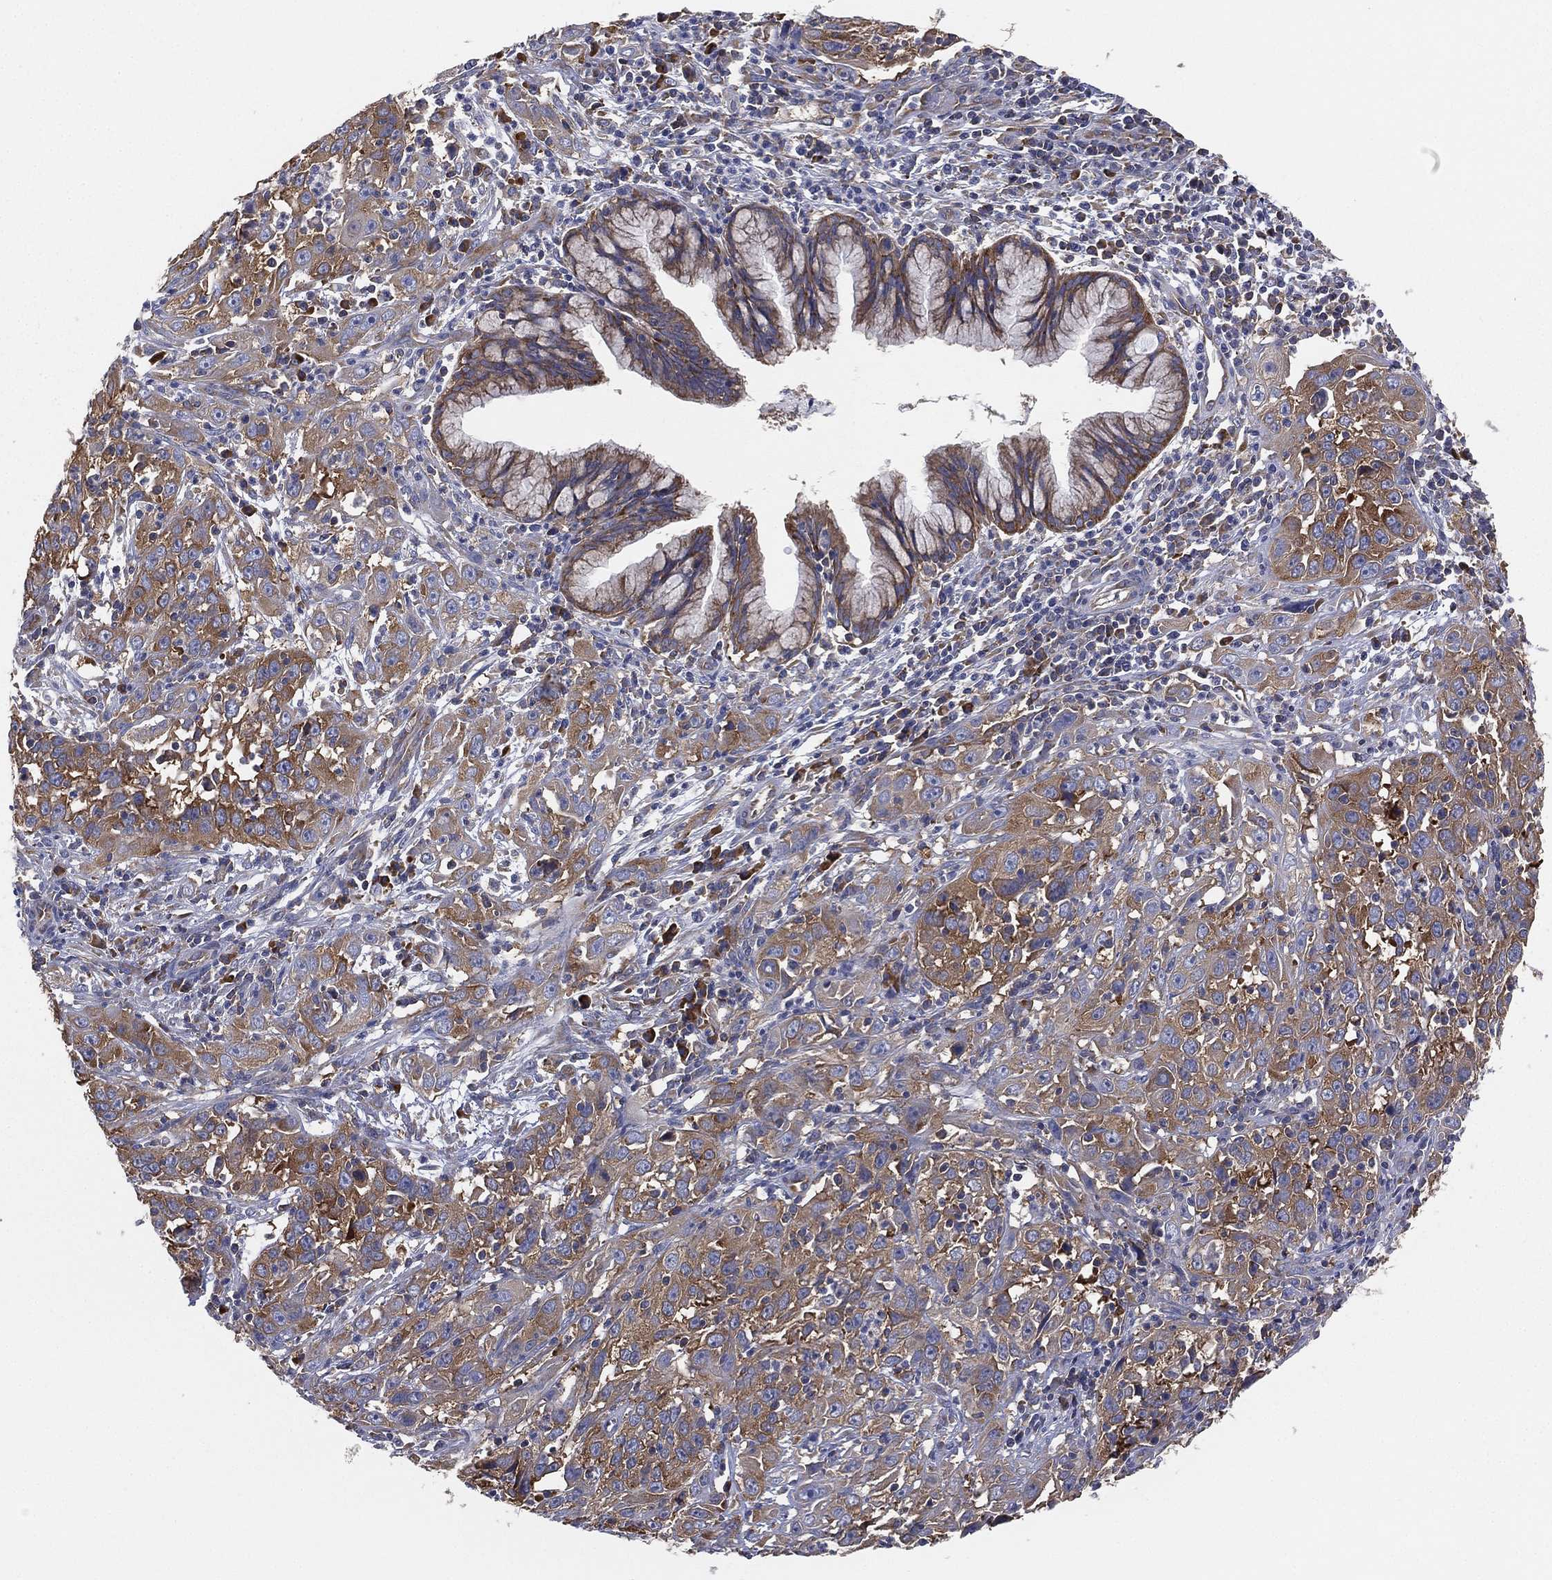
{"staining": {"intensity": "moderate", "quantity": ">75%", "location": "cytoplasmic/membranous"}, "tissue": "cervical cancer", "cell_type": "Tumor cells", "image_type": "cancer", "snomed": [{"axis": "morphology", "description": "Squamous cell carcinoma, NOS"}, {"axis": "topography", "description": "Cervix"}], "caption": "Immunohistochemical staining of human squamous cell carcinoma (cervical) demonstrates moderate cytoplasmic/membranous protein positivity in approximately >75% of tumor cells.", "gene": "FARSA", "patient": {"sex": "female", "age": 32}}